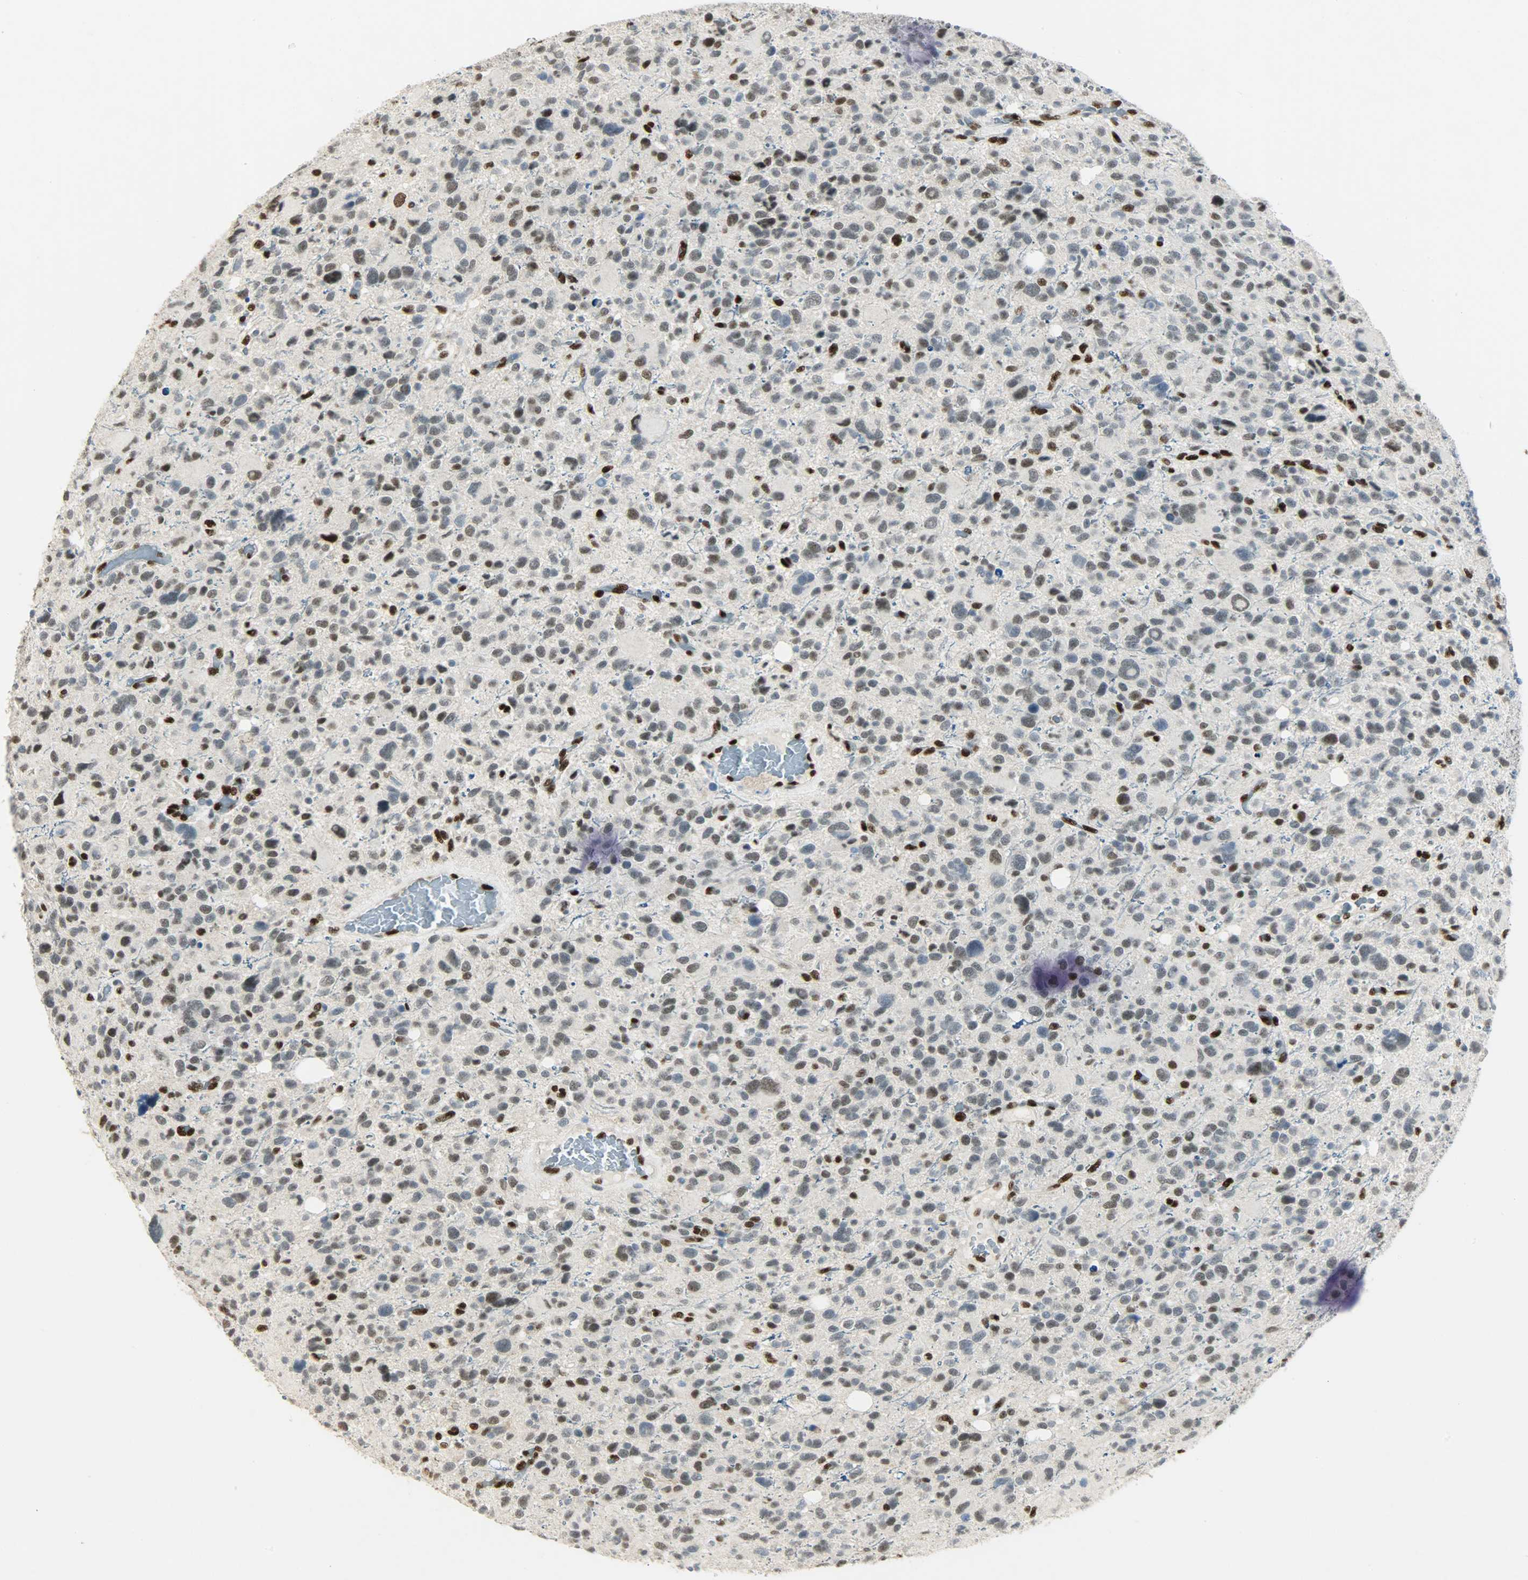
{"staining": {"intensity": "strong", "quantity": "25%-75%", "location": "nuclear"}, "tissue": "glioma", "cell_type": "Tumor cells", "image_type": "cancer", "snomed": [{"axis": "morphology", "description": "Glioma, malignant, High grade"}, {"axis": "topography", "description": "Brain"}], "caption": "Protein staining demonstrates strong nuclear expression in approximately 25%-75% of tumor cells in malignant glioma (high-grade).", "gene": "PPARG", "patient": {"sex": "male", "age": 48}}